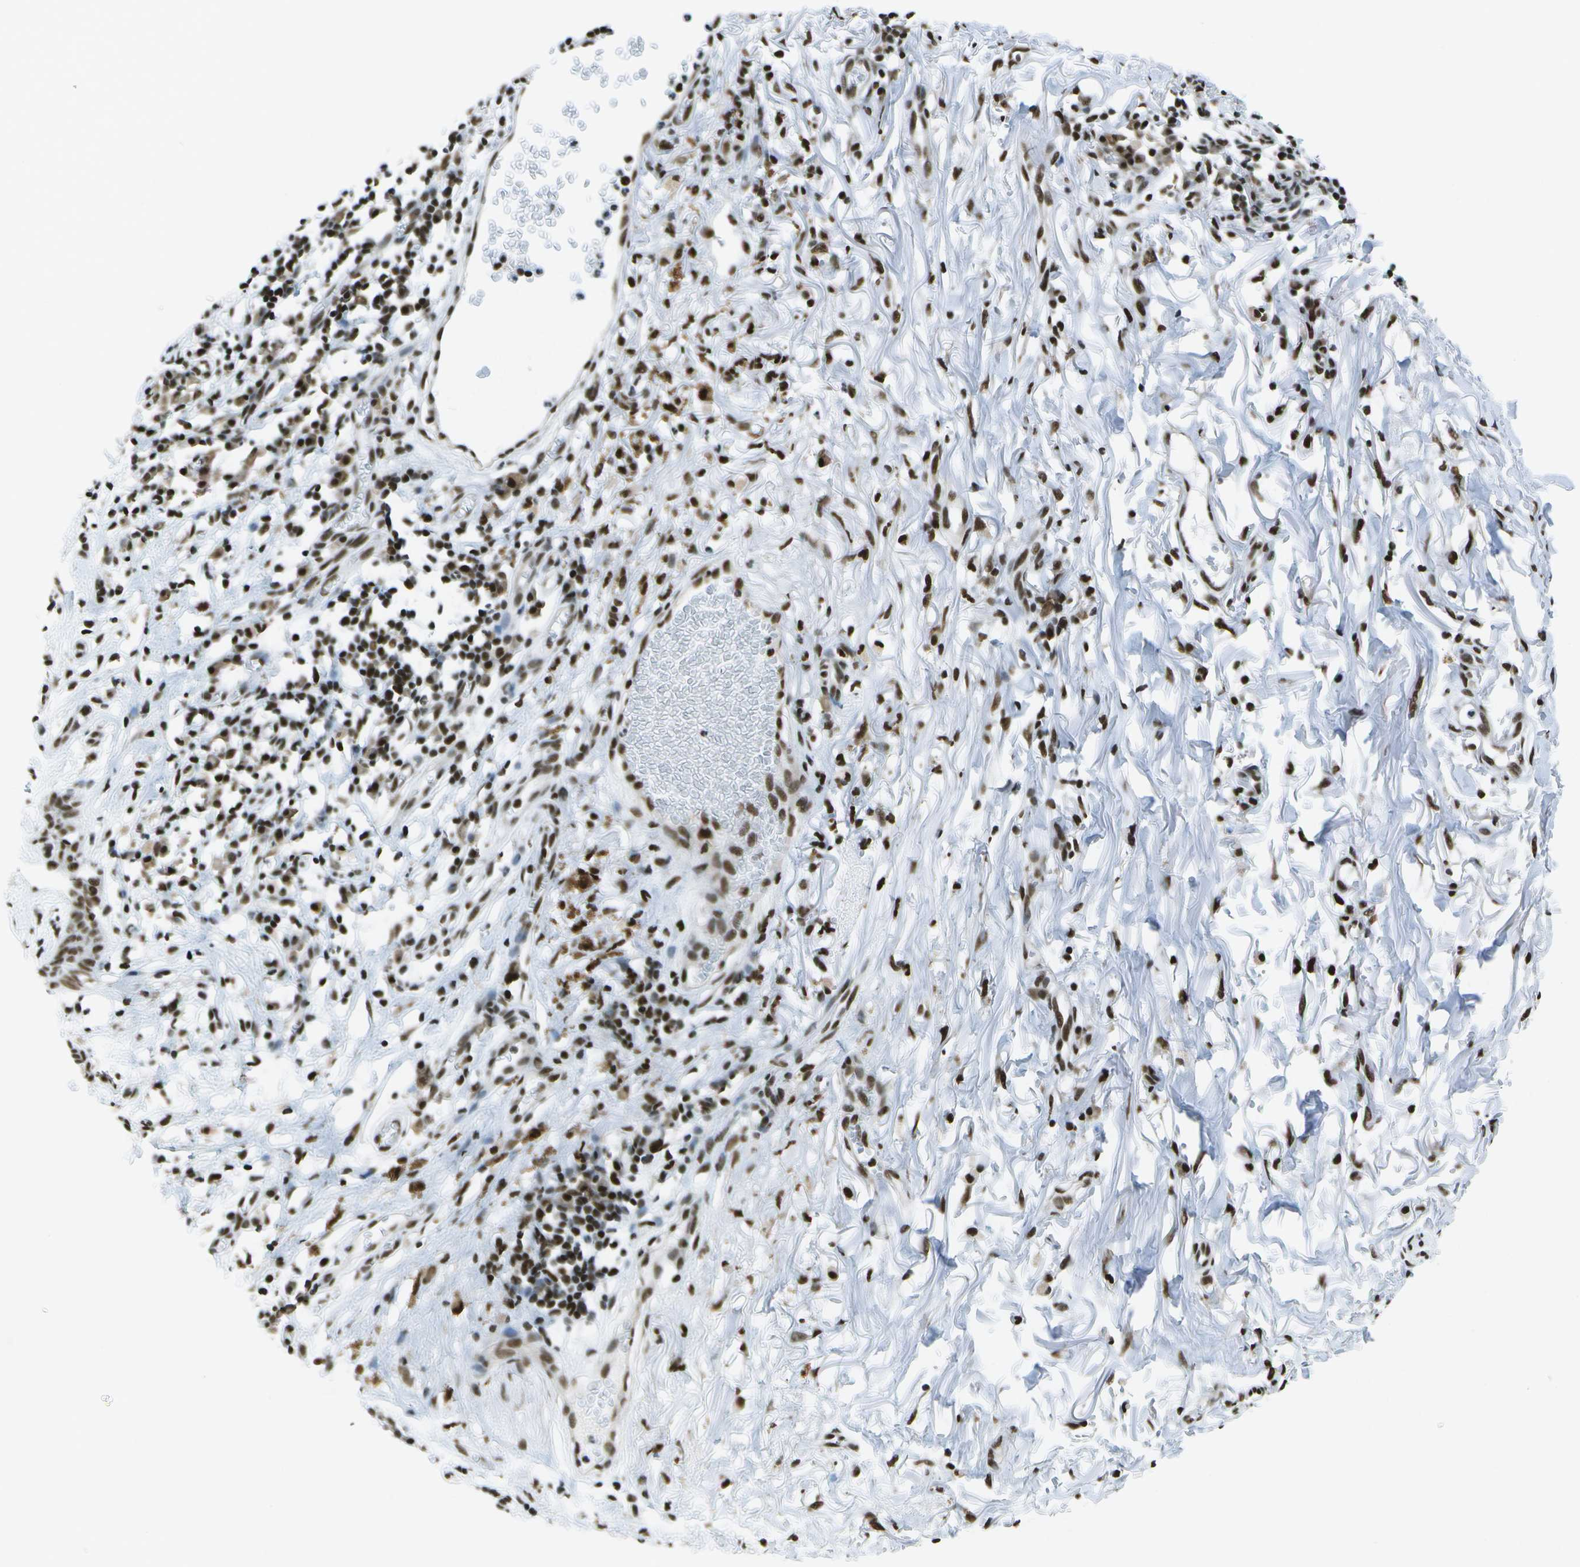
{"staining": {"intensity": "strong", "quantity": ">75%", "location": "nuclear"}, "tissue": "skin cancer", "cell_type": "Tumor cells", "image_type": "cancer", "snomed": [{"axis": "morphology", "description": "Basal cell carcinoma"}, {"axis": "topography", "description": "Skin"}], "caption": "IHC photomicrograph of human basal cell carcinoma (skin) stained for a protein (brown), which reveals high levels of strong nuclear expression in approximately >75% of tumor cells.", "gene": "NSRP1", "patient": {"sex": "male", "age": 85}}